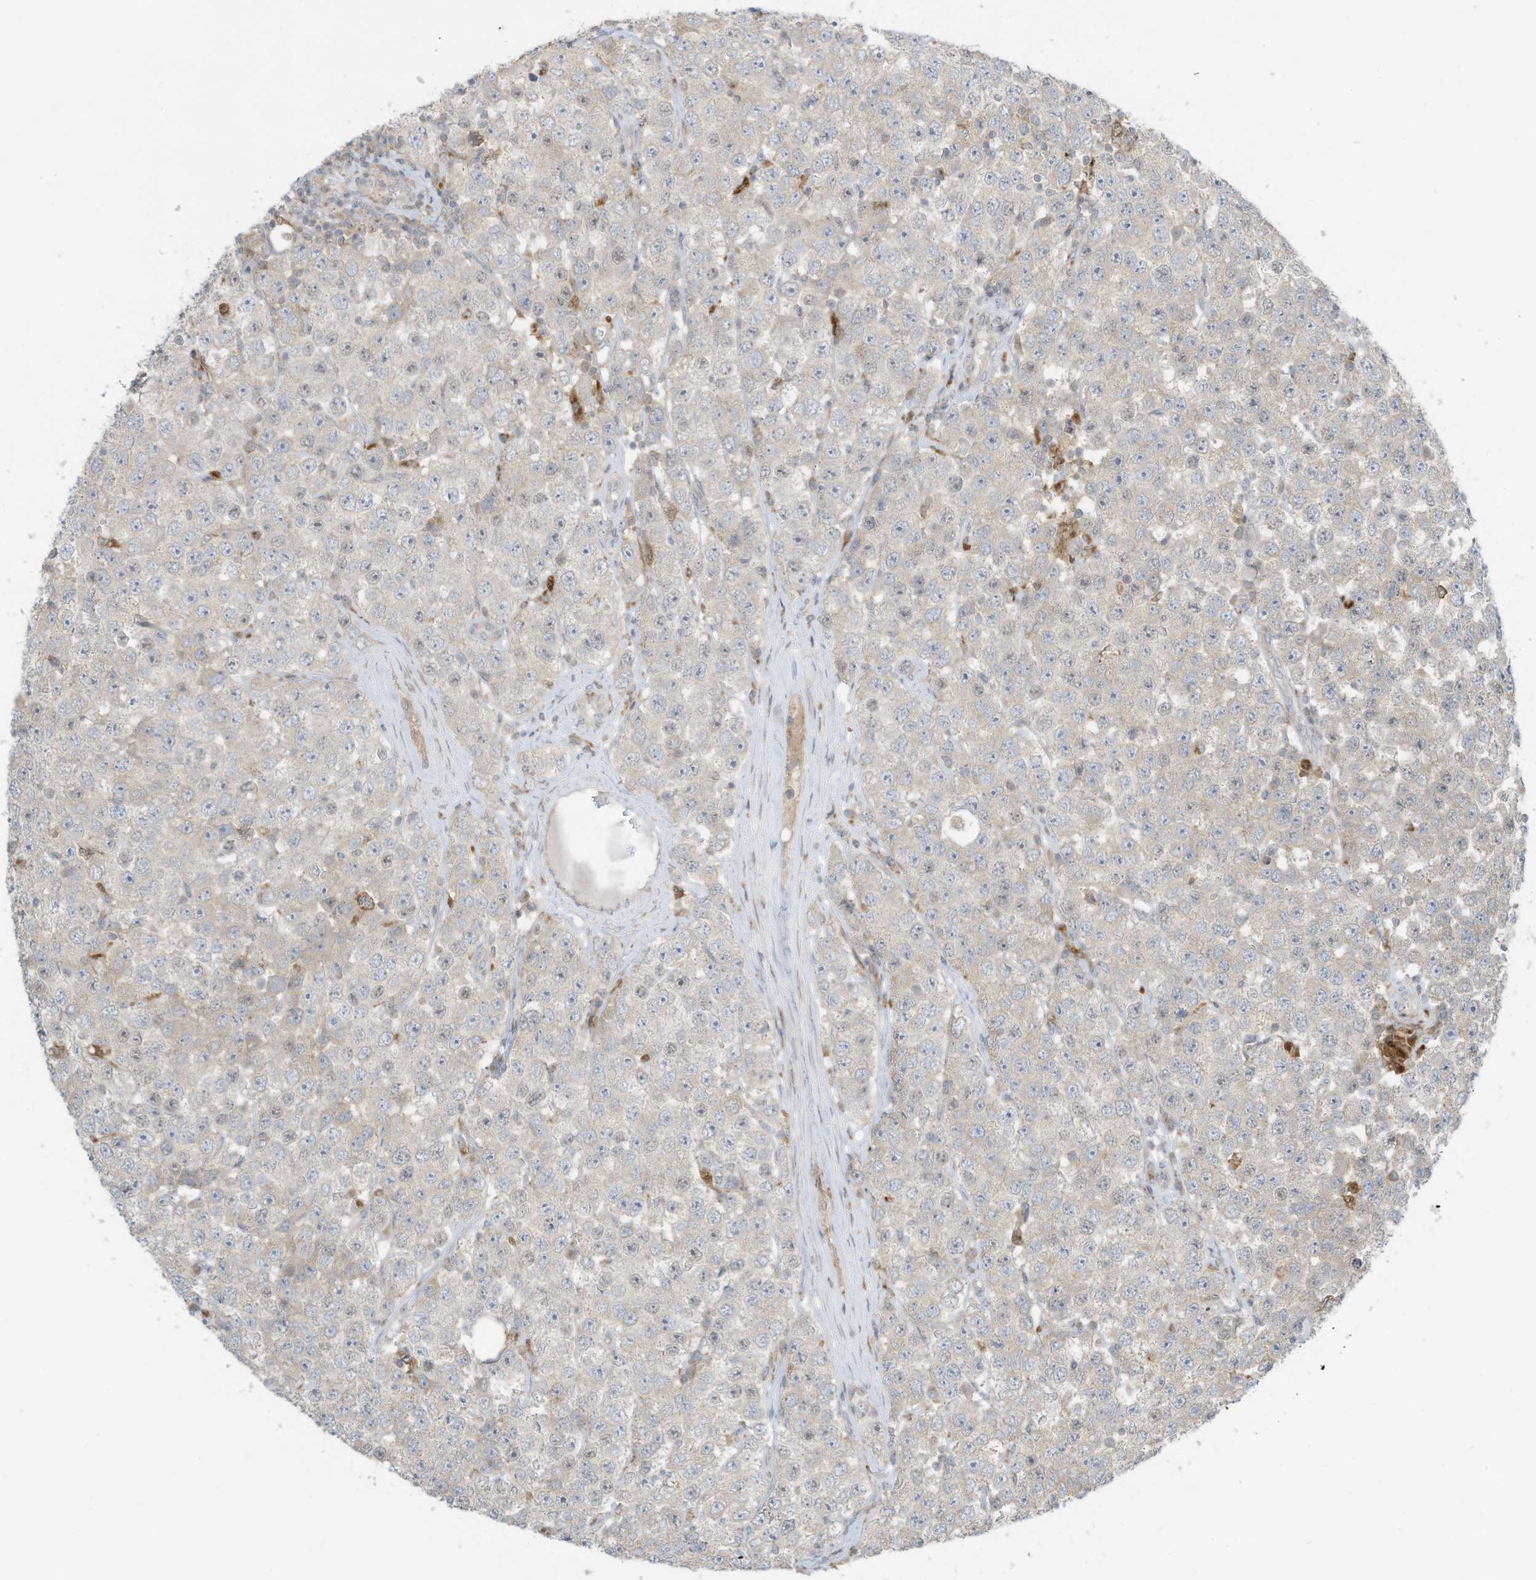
{"staining": {"intensity": "negative", "quantity": "none", "location": "none"}, "tissue": "testis cancer", "cell_type": "Tumor cells", "image_type": "cancer", "snomed": [{"axis": "morphology", "description": "Seminoma, NOS"}, {"axis": "topography", "description": "Testis"}], "caption": "Image shows no protein expression in tumor cells of testis cancer (seminoma) tissue.", "gene": "DZIP3", "patient": {"sex": "male", "age": 28}}